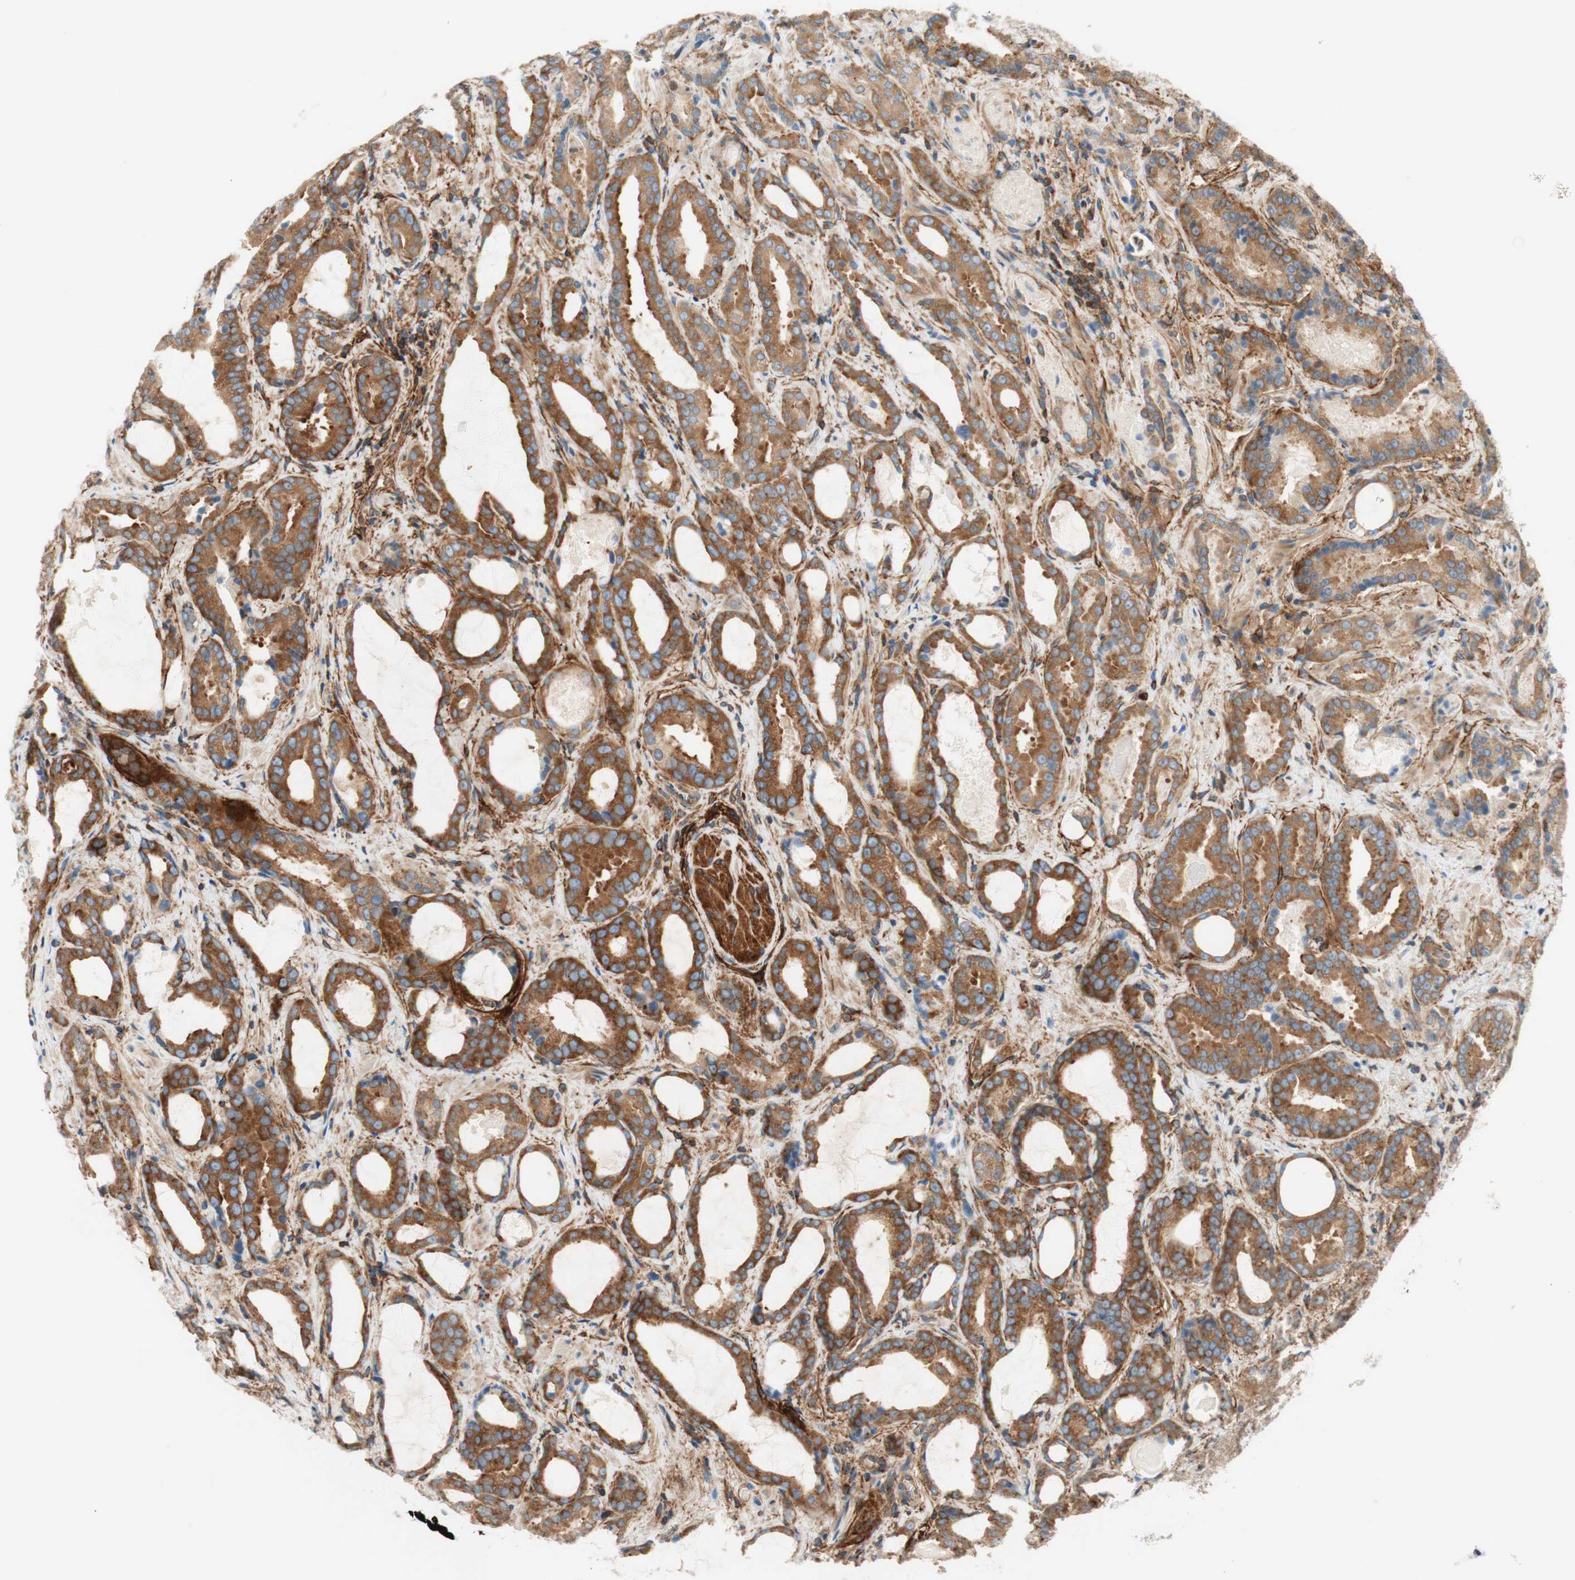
{"staining": {"intensity": "moderate", "quantity": ">75%", "location": "cytoplasmic/membranous"}, "tissue": "prostate cancer", "cell_type": "Tumor cells", "image_type": "cancer", "snomed": [{"axis": "morphology", "description": "Adenocarcinoma, Low grade"}, {"axis": "topography", "description": "Prostate"}], "caption": "The micrograph reveals staining of adenocarcinoma (low-grade) (prostate), revealing moderate cytoplasmic/membranous protein expression (brown color) within tumor cells. The protein of interest is shown in brown color, while the nuclei are stained blue.", "gene": "VPS26A", "patient": {"sex": "male", "age": 60}}